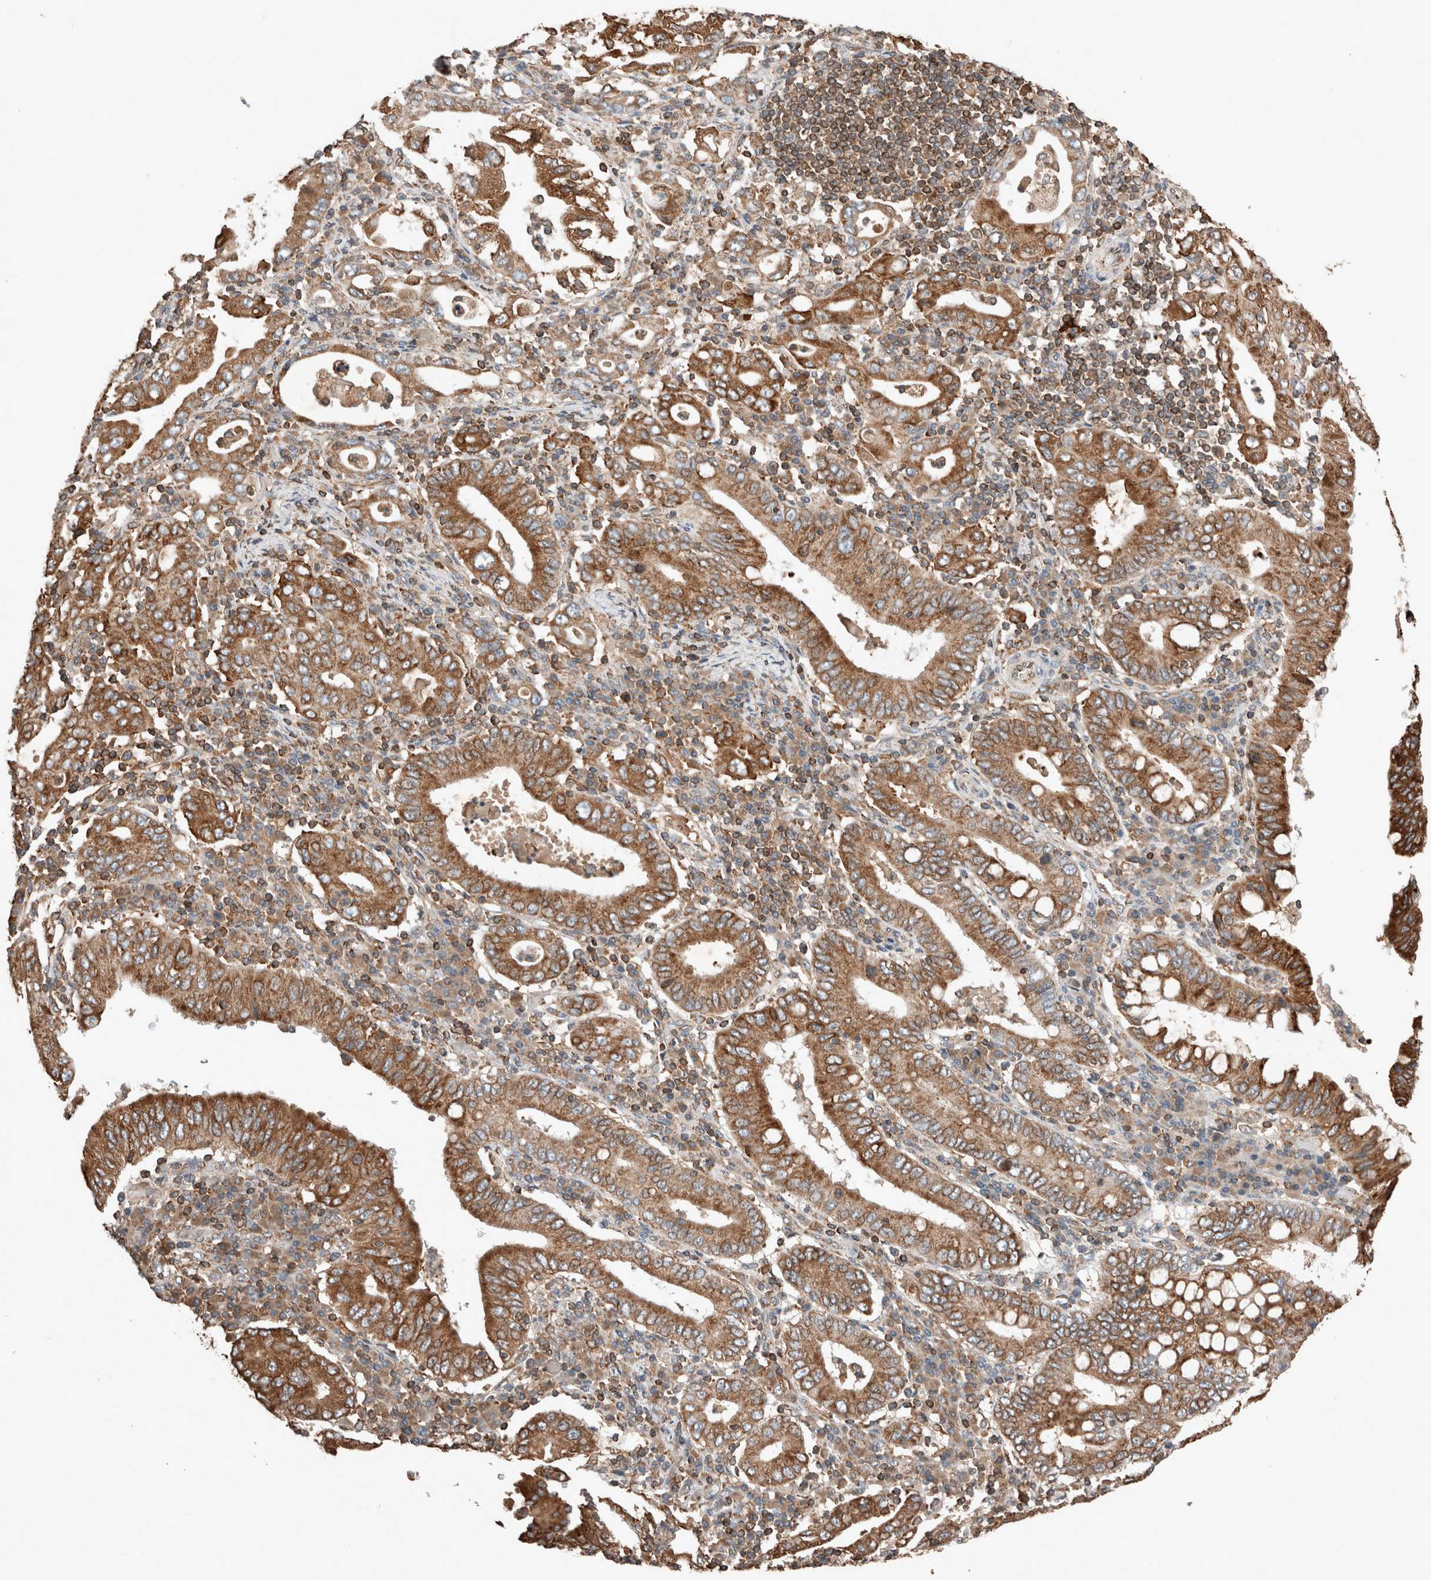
{"staining": {"intensity": "moderate", "quantity": ">75%", "location": "cytoplasmic/membranous"}, "tissue": "stomach cancer", "cell_type": "Tumor cells", "image_type": "cancer", "snomed": [{"axis": "morphology", "description": "Normal tissue, NOS"}, {"axis": "morphology", "description": "Adenocarcinoma, NOS"}, {"axis": "topography", "description": "Esophagus"}, {"axis": "topography", "description": "Stomach, upper"}, {"axis": "topography", "description": "Peripheral nerve tissue"}], "caption": "Human stomach cancer (adenocarcinoma) stained for a protein (brown) shows moderate cytoplasmic/membranous positive expression in about >75% of tumor cells.", "gene": "ERAP2", "patient": {"sex": "male", "age": 62}}